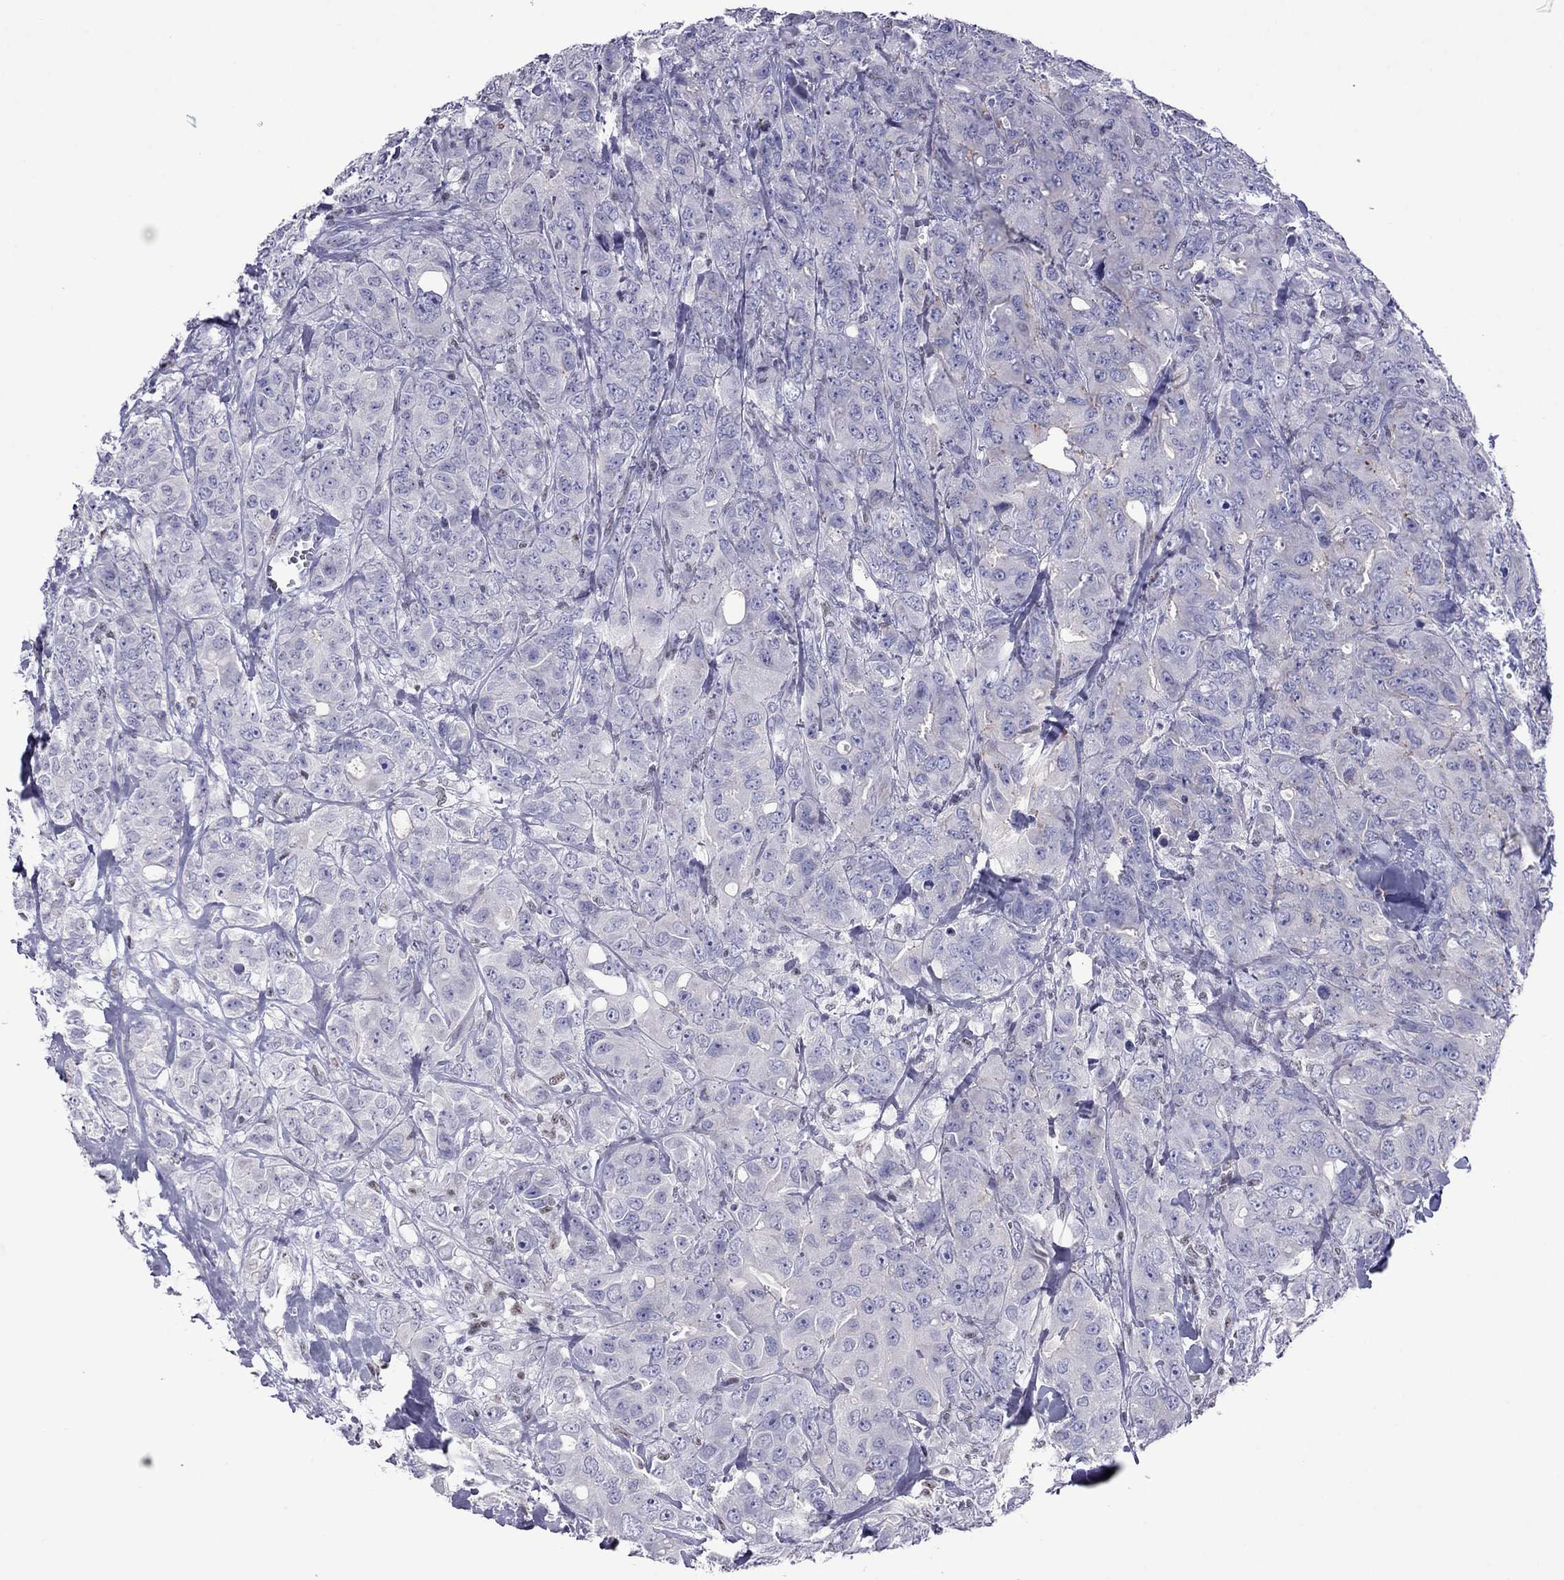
{"staining": {"intensity": "negative", "quantity": "none", "location": "none"}, "tissue": "breast cancer", "cell_type": "Tumor cells", "image_type": "cancer", "snomed": [{"axis": "morphology", "description": "Duct carcinoma"}, {"axis": "topography", "description": "Breast"}], "caption": "Immunohistochemistry photomicrograph of breast cancer (invasive ductal carcinoma) stained for a protein (brown), which reveals no expression in tumor cells.", "gene": "MPZ", "patient": {"sex": "female", "age": 43}}